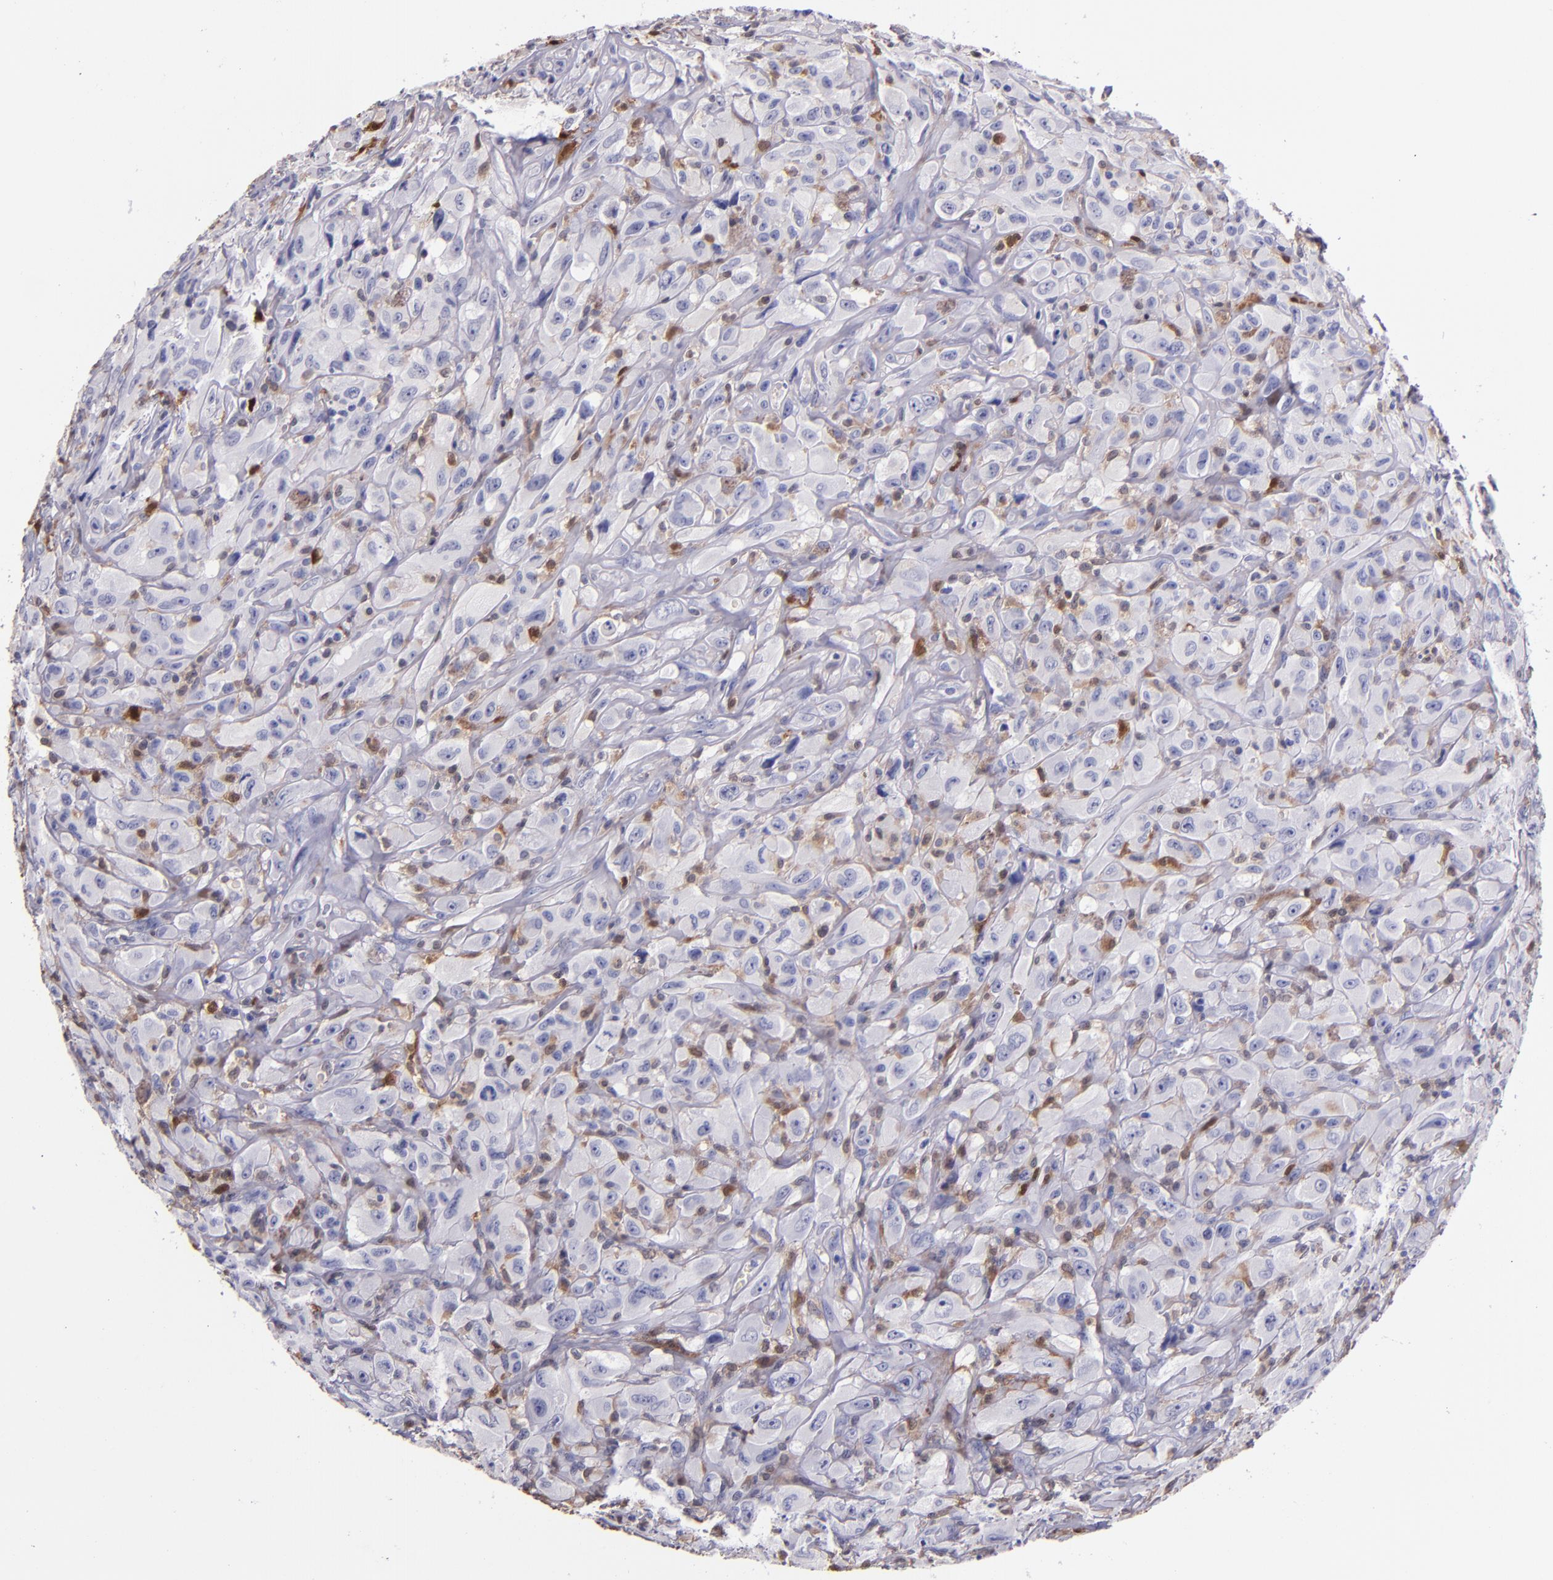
{"staining": {"intensity": "negative", "quantity": "none", "location": "none"}, "tissue": "glioma", "cell_type": "Tumor cells", "image_type": "cancer", "snomed": [{"axis": "morphology", "description": "Glioma, malignant, High grade"}, {"axis": "topography", "description": "Brain"}], "caption": "DAB (3,3'-diaminobenzidine) immunohistochemical staining of human high-grade glioma (malignant) exhibits no significant expression in tumor cells.", "gene": "F13A1", "patient": {"sex": "male", "age": 48}}